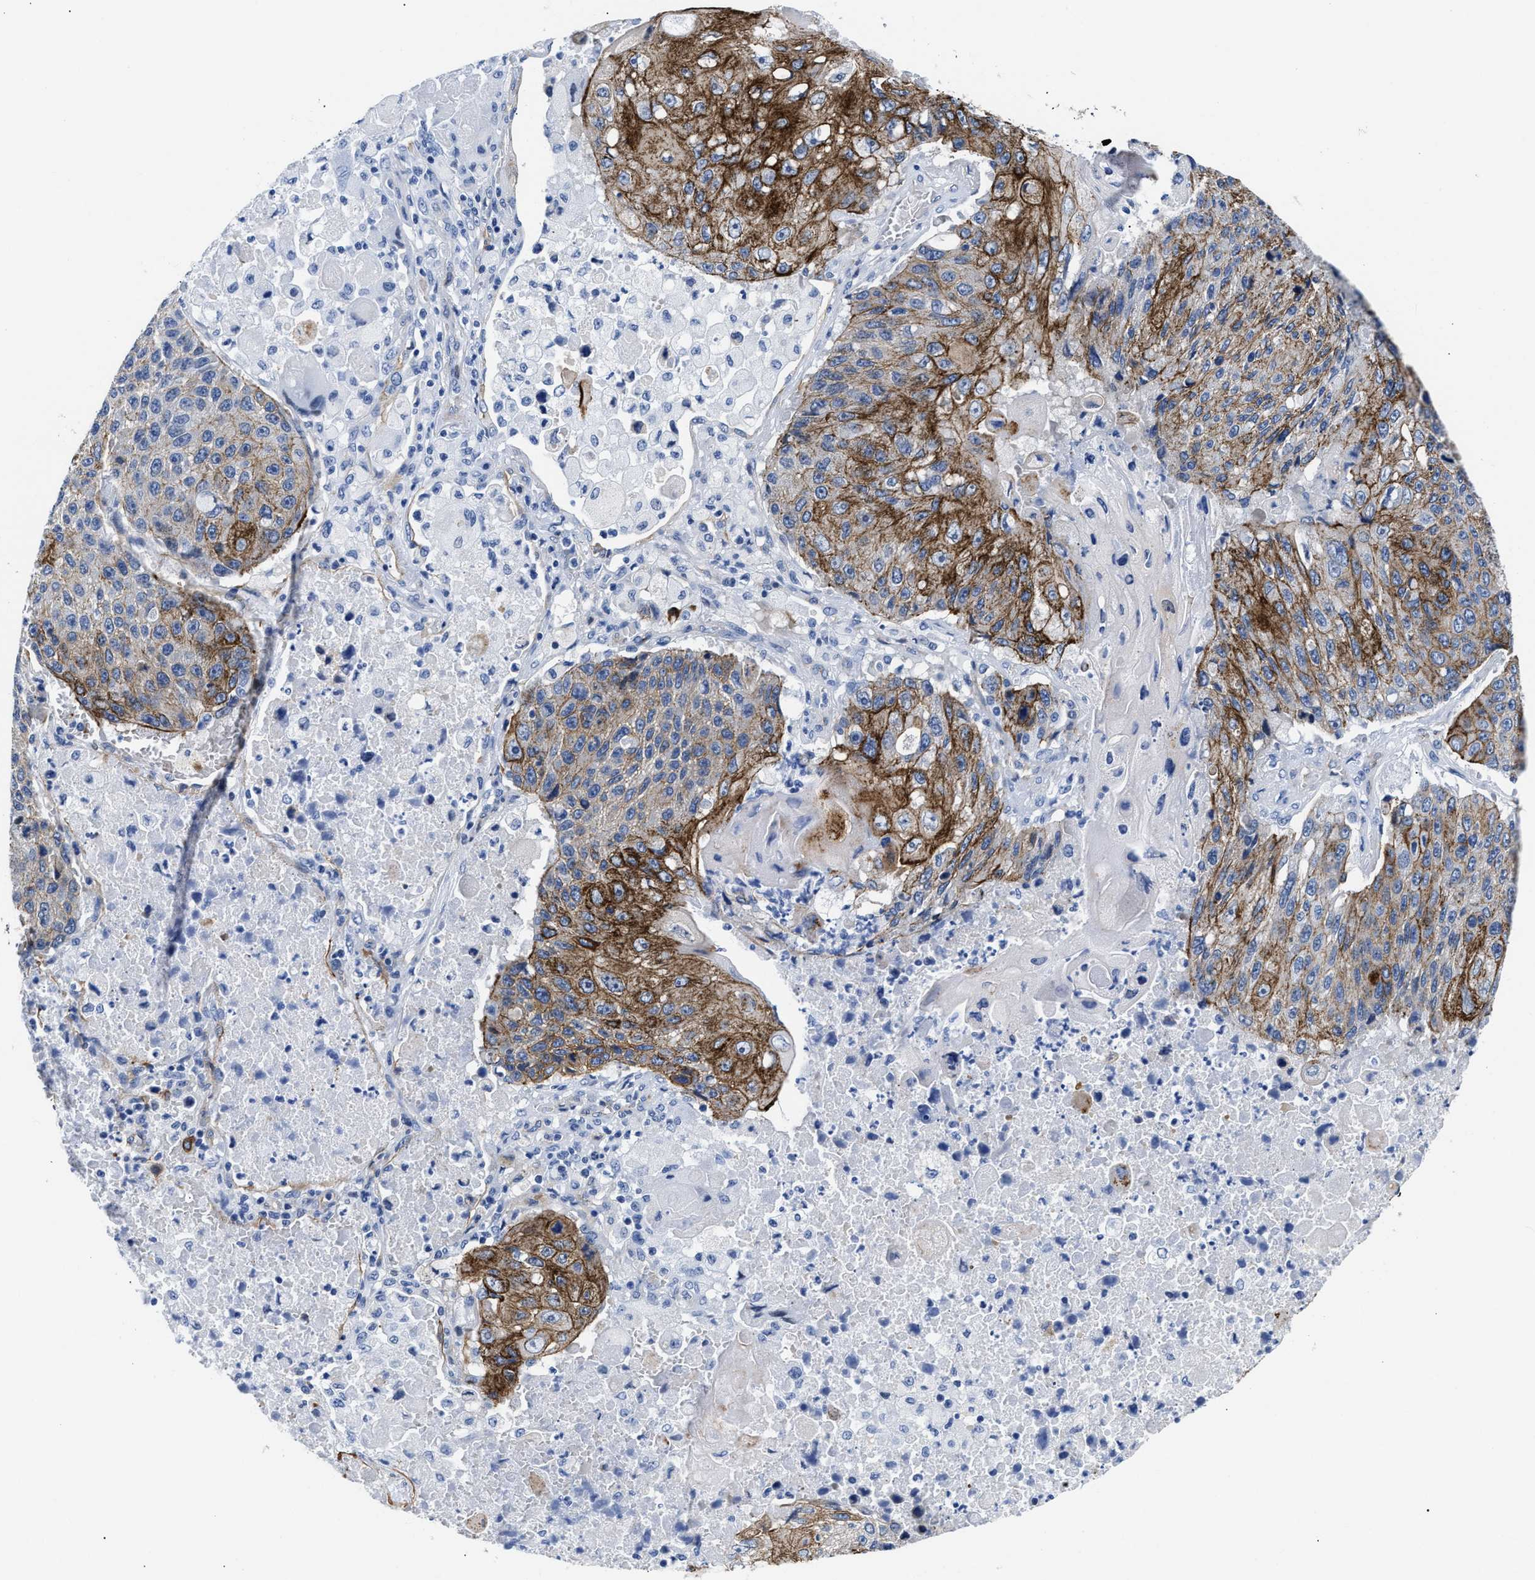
{"staining": {"intensity": "moderate", "quantity": ">75%", "location": "cytoplasmic/membranous"}, "tissue": "lung cancer", "cell_type": "Tumor cells", "image_type": "cancer", "snomed": [{"axis": "morphology", "description": "Squamous cell carcinoma, NOS"}, {"axis": "topography", "description": "Lung"}], "caption": "Squamous cell carcinoma (lung) stained with DAB IHC exhibits medium levels of moderate cytoplasmic/membranous positivity in about >75% of tumor cells.", "gene": "TRIM29", "patient": {"sex": "male", "age": 61}}